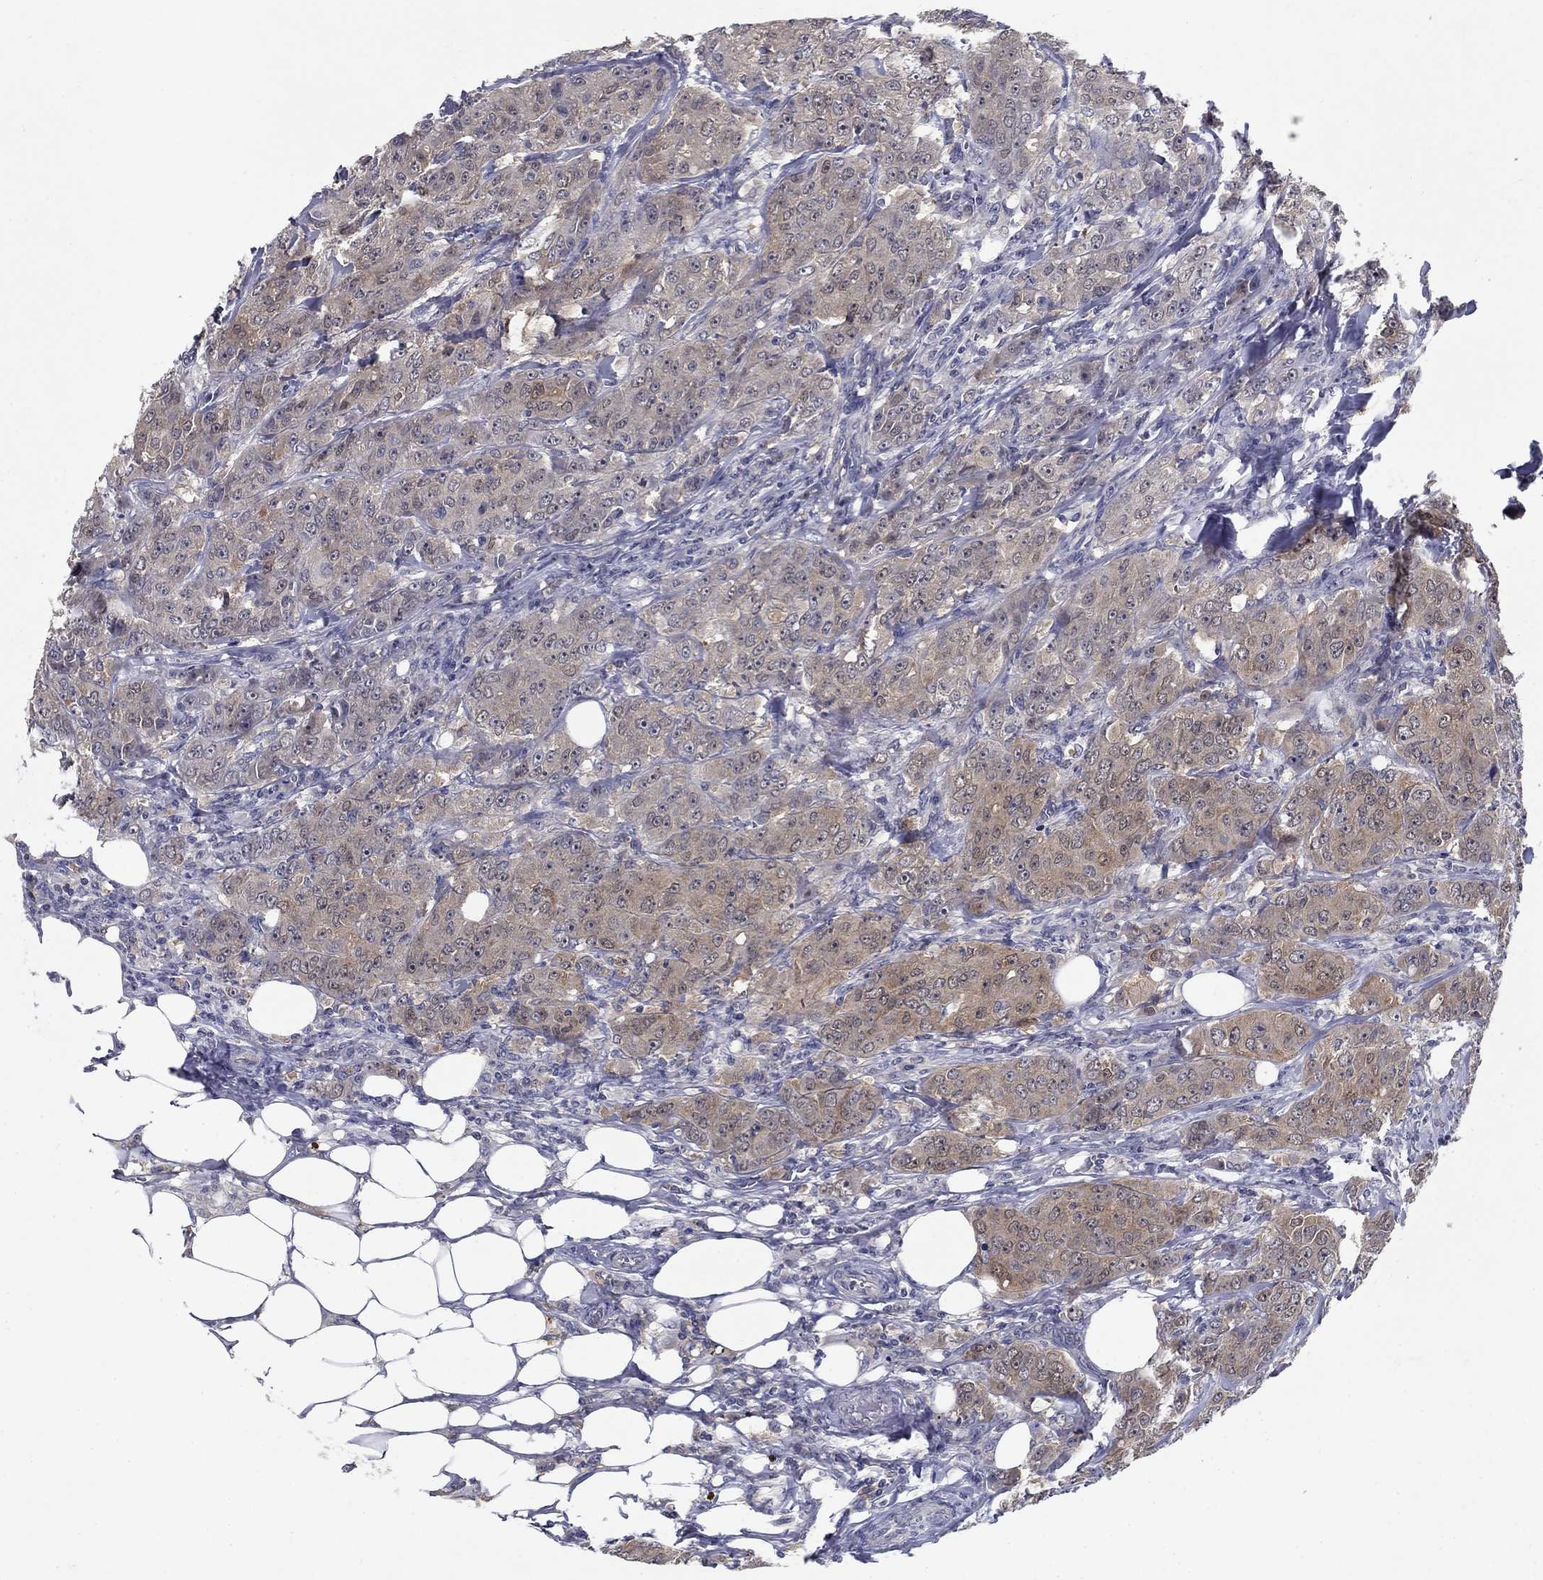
{"staining": {"intensity": "weak", "quantity": "<25%", "location": "cytoplasmic/membranous"}, "tissue": "breast cancer", "cell_type": "Tumor cells", "image_type": "cancer", "snomed": [{"axis": "morphology", "description": "Duct carcinoma"}, {"axis": "topography", "description": "Breast"}], "caption": "Photomicrograph shows no protein expression in tumor cells of breast cancer tissue. Nuclei are stained in blue.", "gene": "GLTP", "patient": {"sex": "female", "age": 43}}